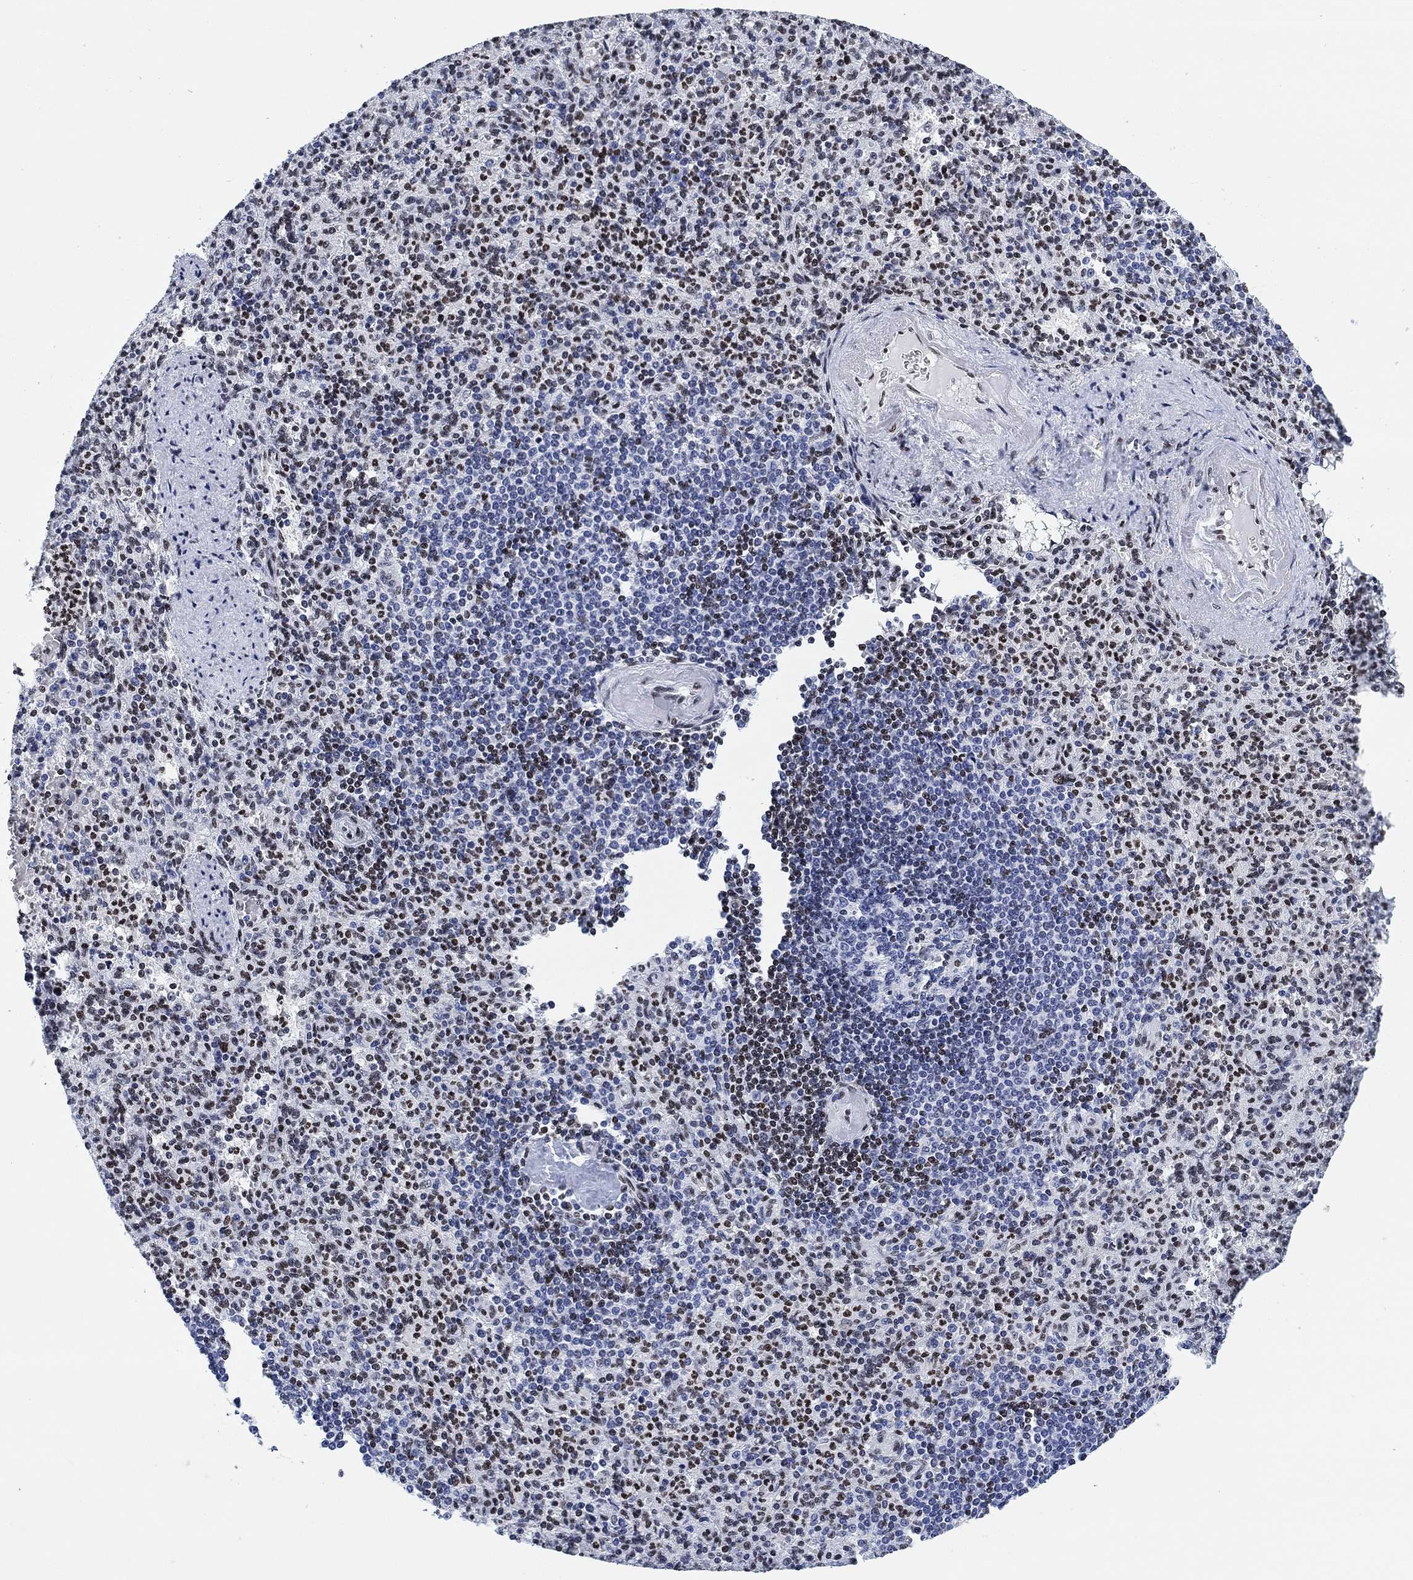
{"staining": {"intensity": "strong", "quantity": "25%-75%", "location": "nuclear"}, "tissue": "spleen", "cell_type": "Cells in red pulp", "image_type": "normal", "snomed": [{"axis": "morphology", "description": "Normal tissue, NOS"}, {"axis": "topography", "description": "Spleen"}], "caption": "Protein analysis of benign spleen exhibits strong nuclear staining in about 25%-75% of cells in red pulp.", "gene": "H1", "patient": {"sex": "female", "age": 74}}